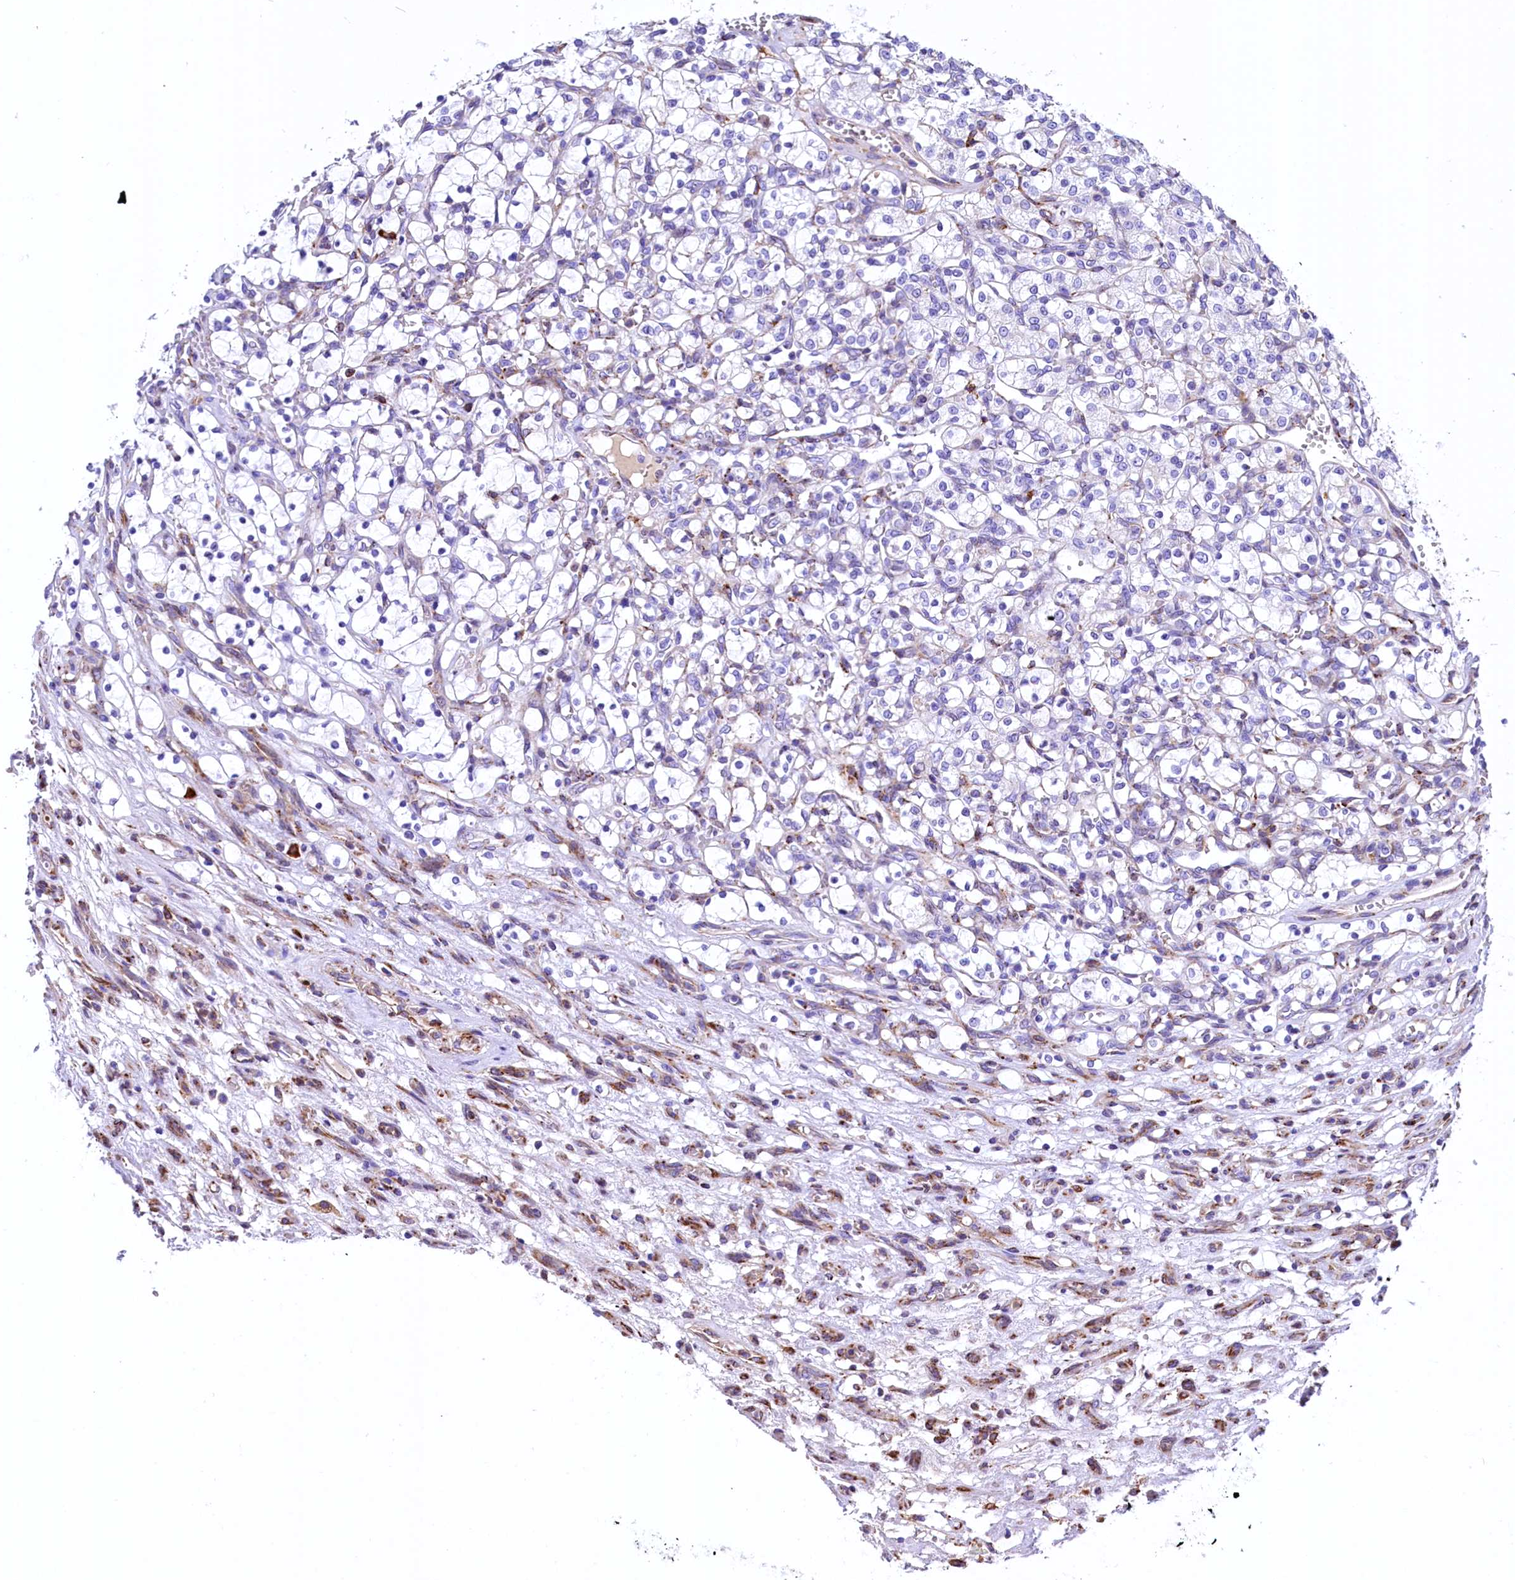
{"staining": {"intensity": "negative", "quantity": "none", "location": "none"}, "tissue": "renal cancer", "cell_type": "Tumor cells", "image_type": "cancer", "snomed": [{"axis": "morphology", "description": "Adenocarcinoma, NOS"}, {"axis": "topography", "description": "Kidney"}], "caption": "There is no significant positivity in tumor cells of adenocarcinoma (renal). (DAB (3,3'-diaminobenzidine) immunohistochemistry (IHC) with hematoxylin counter stain).", "gene": "CMTR2", "patient": {"sex": "female", "age": 69}}